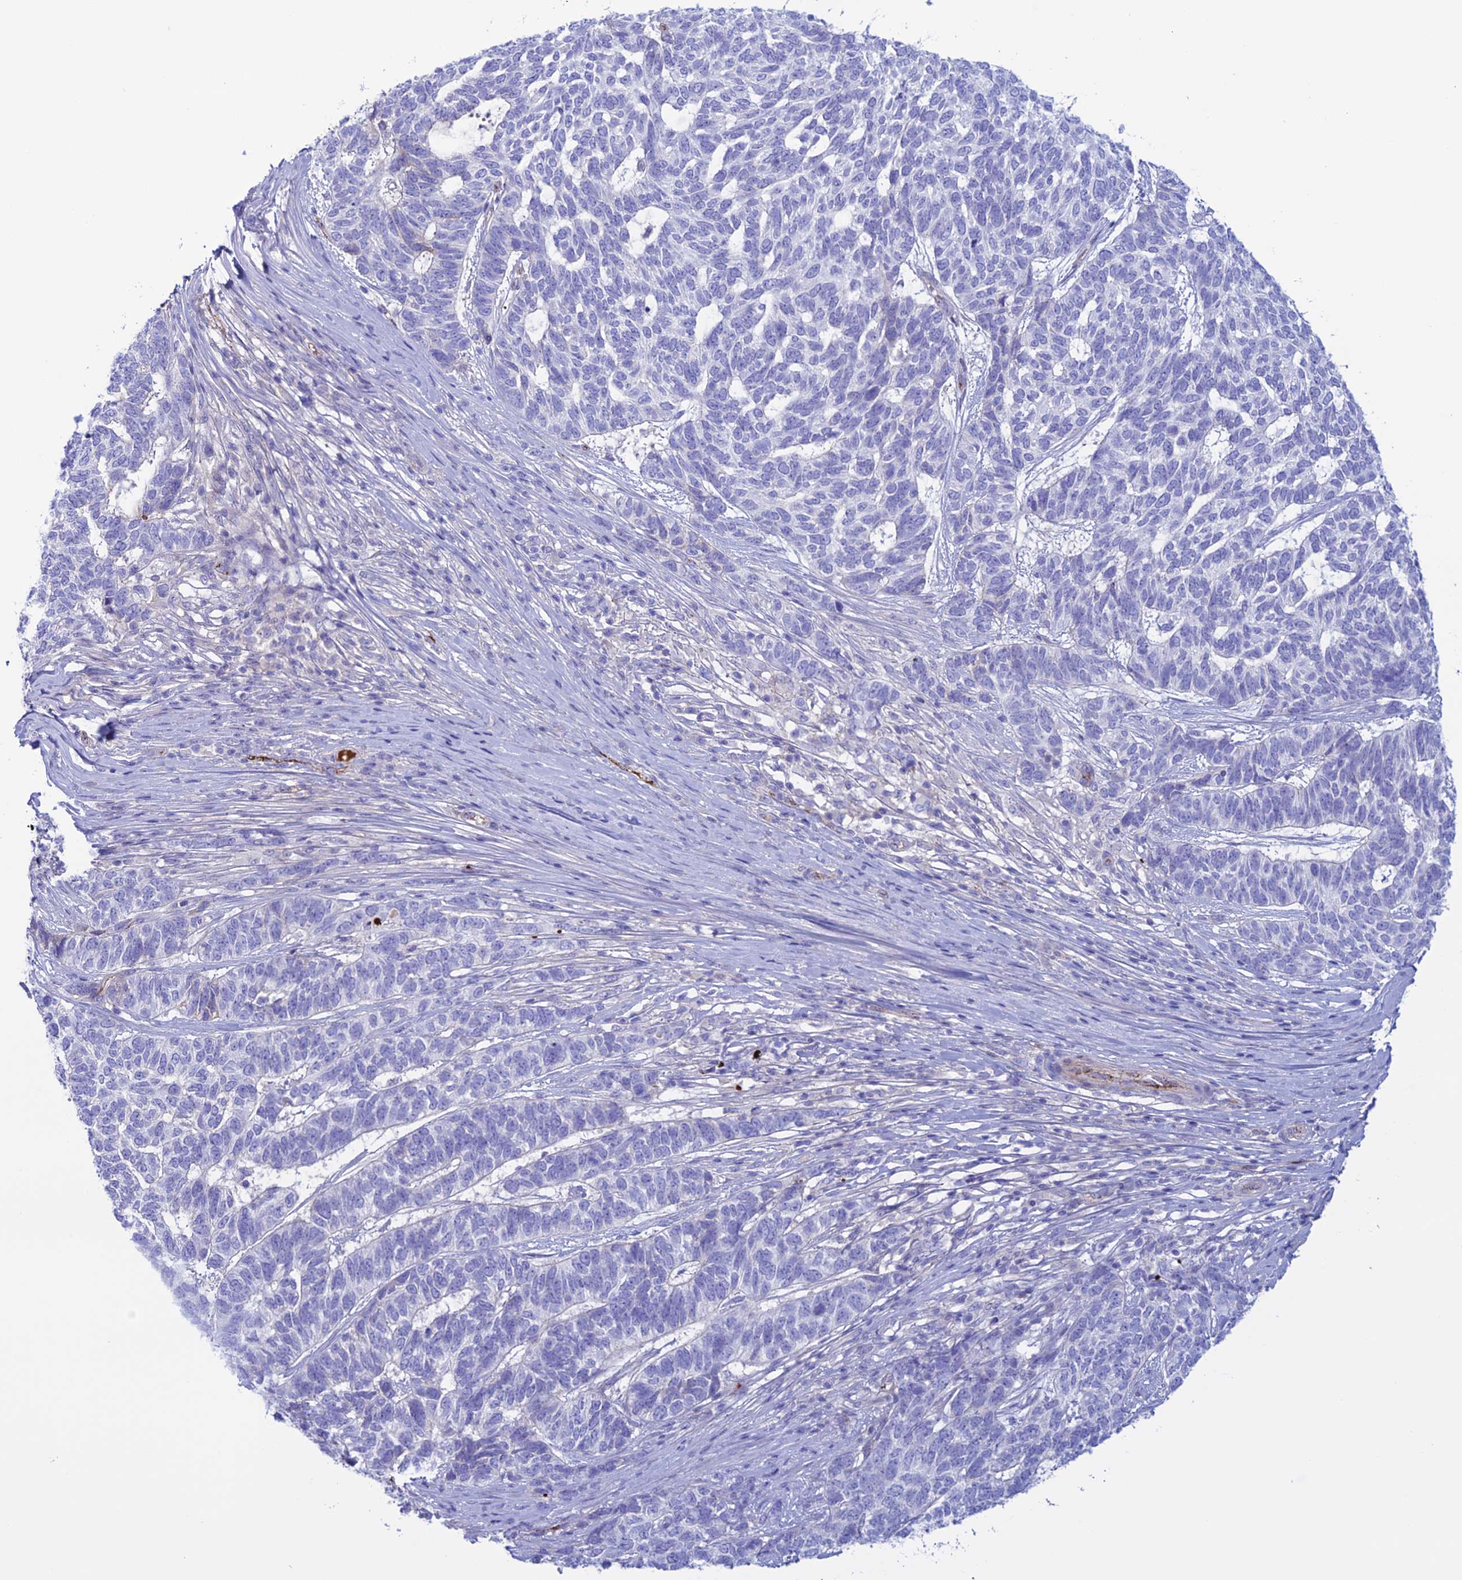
{"staining": {"intensity": "negative", "quantity": "none", "location": "none"}, "tissue": "skin cancer", "cell_type": "Tumor cells", "image_type": "cancer", "snomed": [{"axis": "morphology", "description": "Basal cell carcinoma"}, {"axis": "topography", "description": "Skin"}], "caption": "There is no significant positivity in tumor cells of skin cancer (basal cell carcinoma).", "gene": "CDC42EP5", "patient": {"sex": "female", "age": 65}}